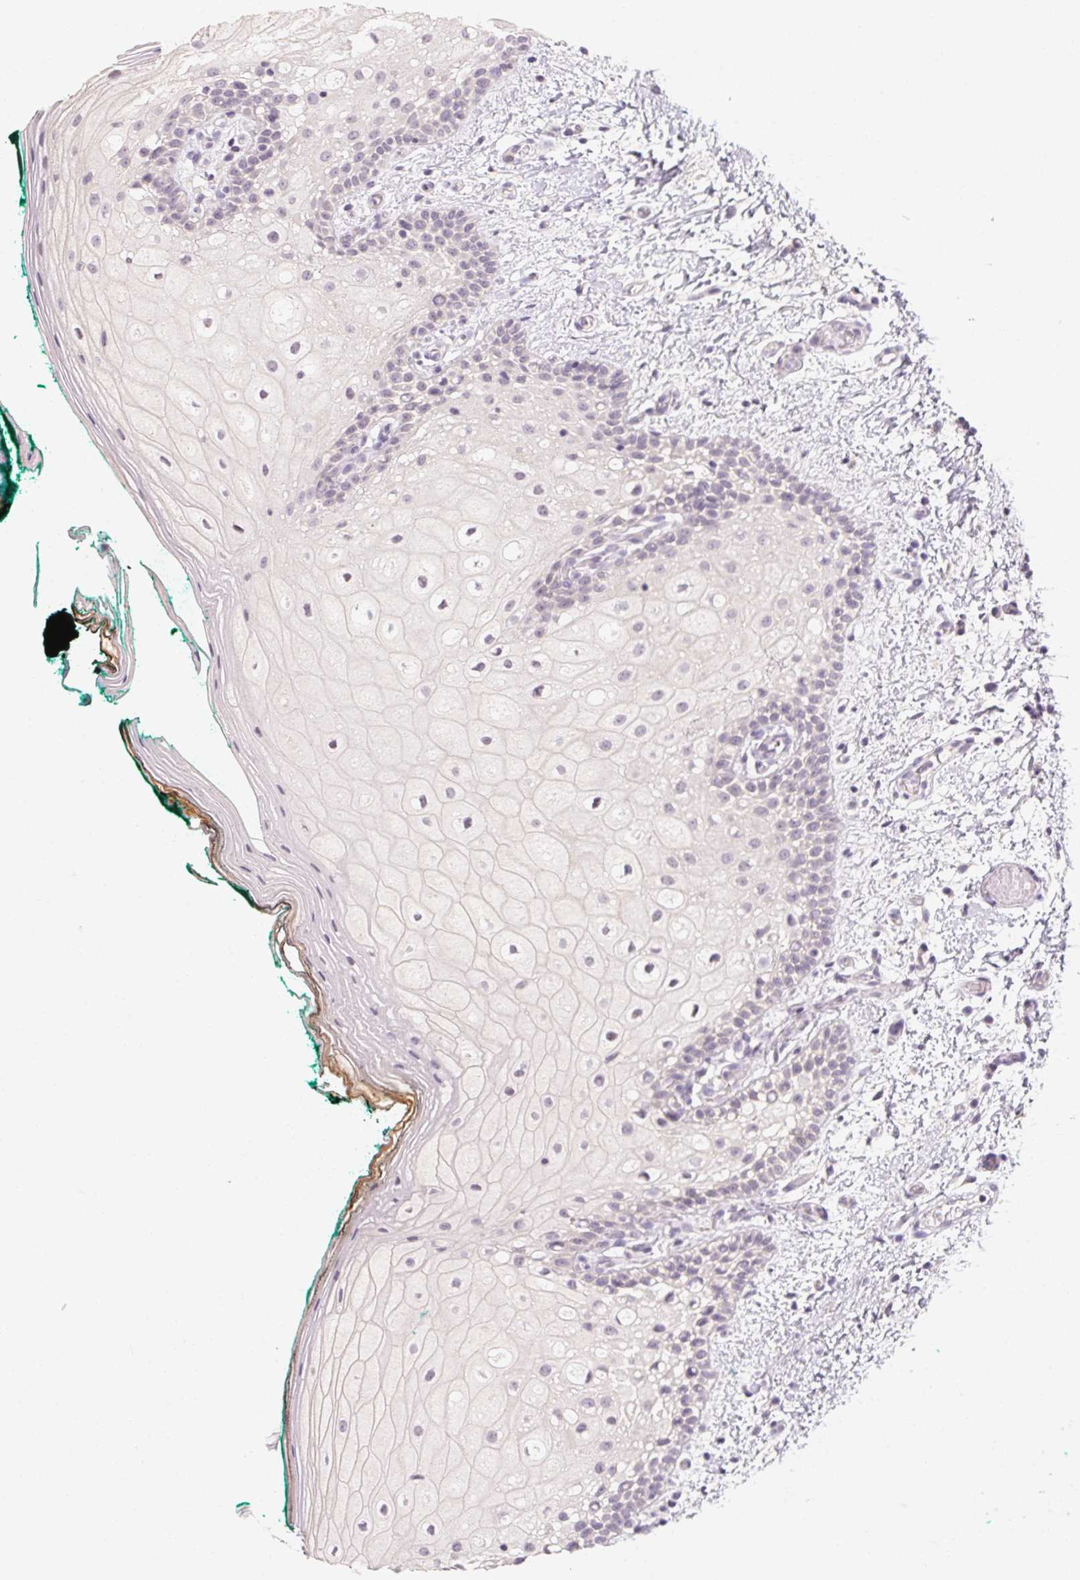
{"staining": {"intensity": "negative", "quantity": "none", "location": "none"}, "tissue": "oral mucosa", "cell_type": "Squamous epithelial cells", "image_type": "normal", "snomed": [{"axis": "morphology", "description": "Normal tissue, NOS"}, {"axis": "topography", "description": "Oral tissue"}], "caption": "Immunohistochemistry image of benign oral mucosa: oral mucosa stained with DAB shows no significant protein expression in squamous epithelial cells.", "gene": "CAPZA3", "patient": {"sex": "female", "age": 83}}